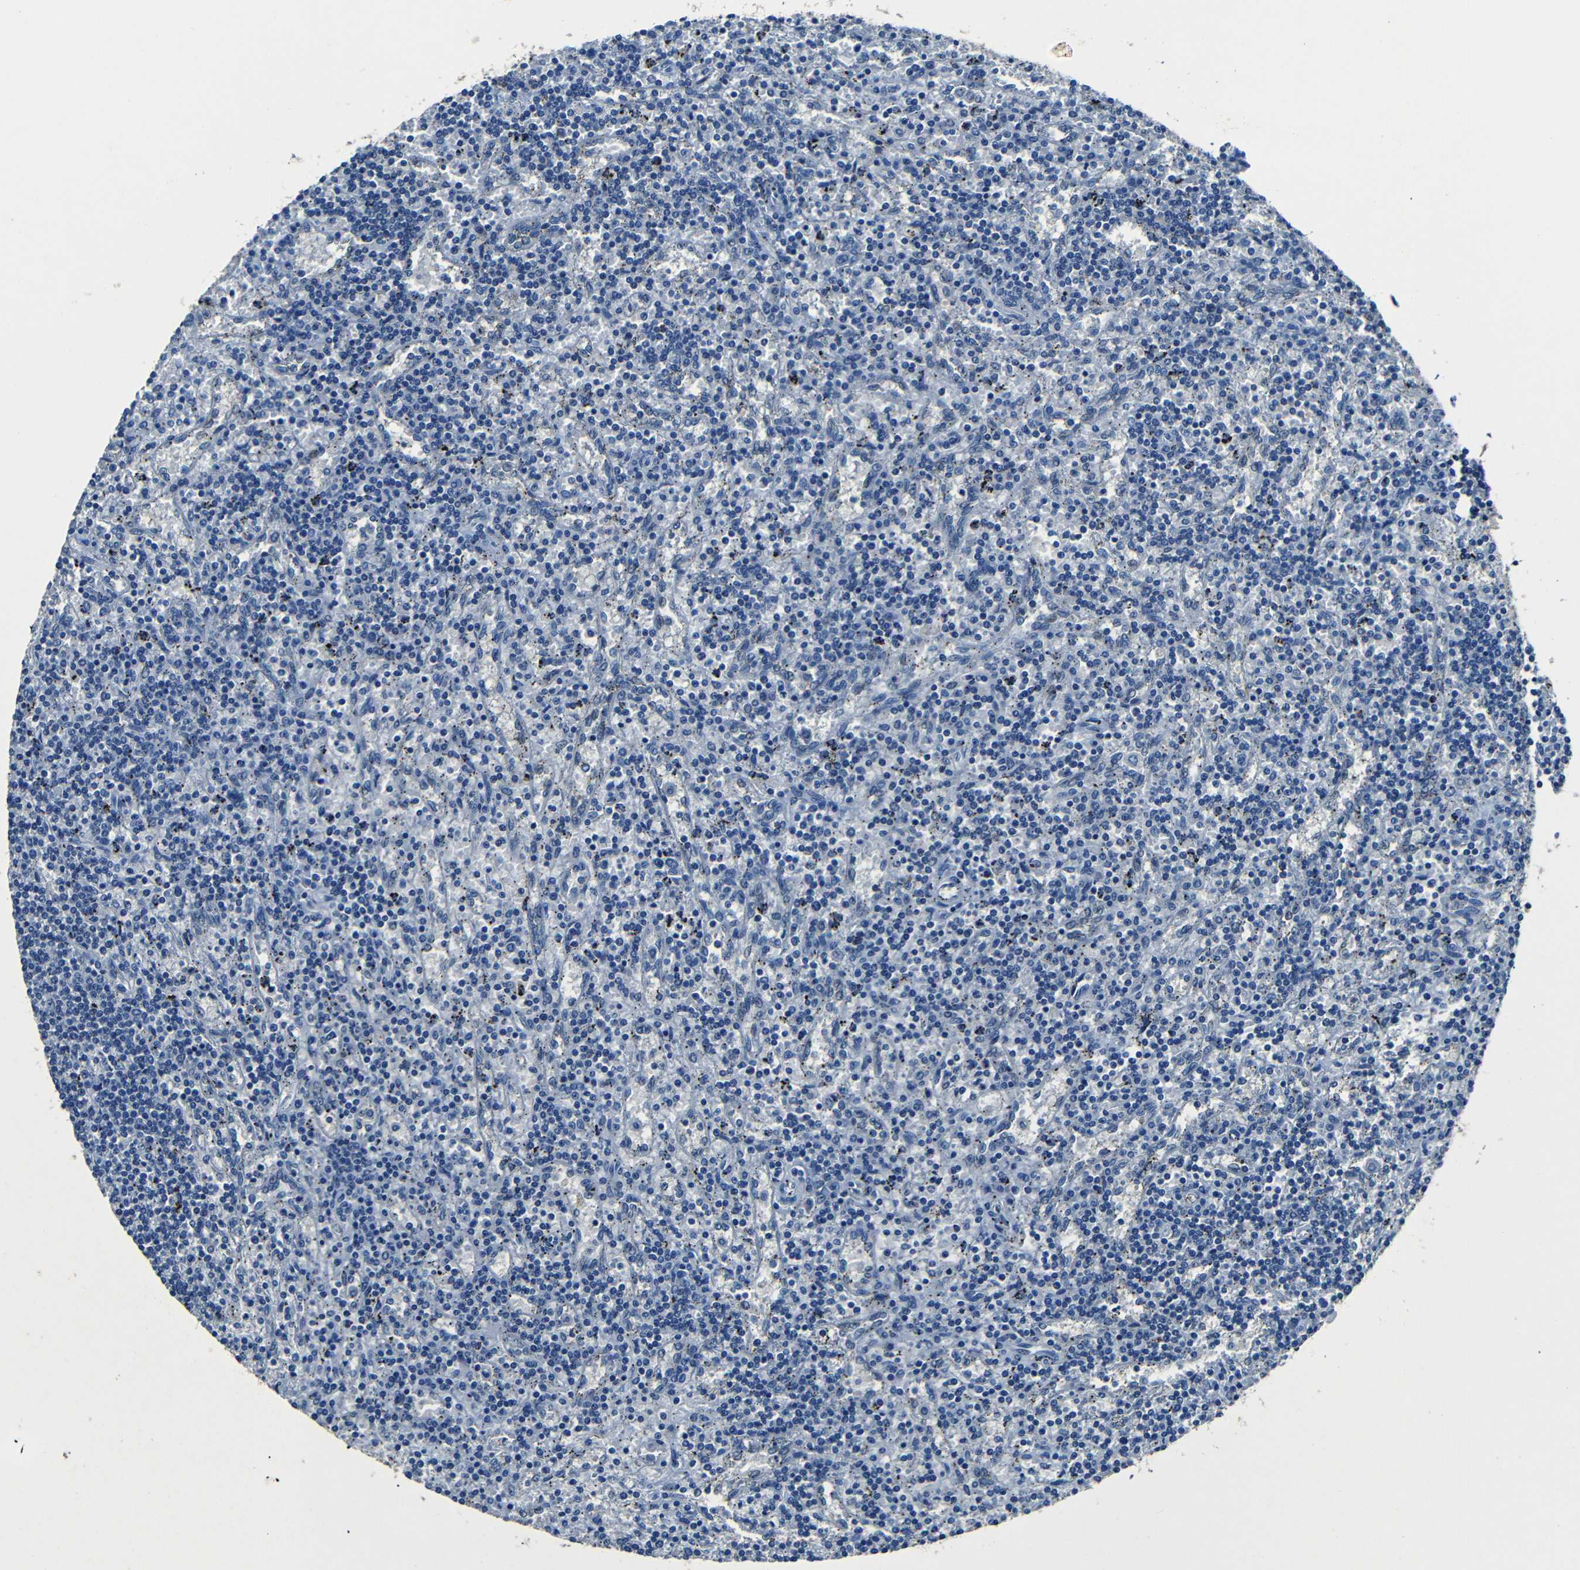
{"staining": {"intensity": "negative", "quantity": "none", "location": "none"}, "tissue": "lymphoma", "cell_type": "Tumor cells", "image_type": "cancer", "snomed": [{"axis": "morphology", "description": "Malignant lymphoma, non-Hodgkin's type, Low grade"}, {"axis": "topography", "description": "Spleen"}], "caption": "The IHC photomicrograph has no significant expression in tumor cells of low-grade malignant lymphoma, non-Hodgkin's type tissue.", "gene": "NCMAP", "patient": {"sex": "male", "age": 76}}